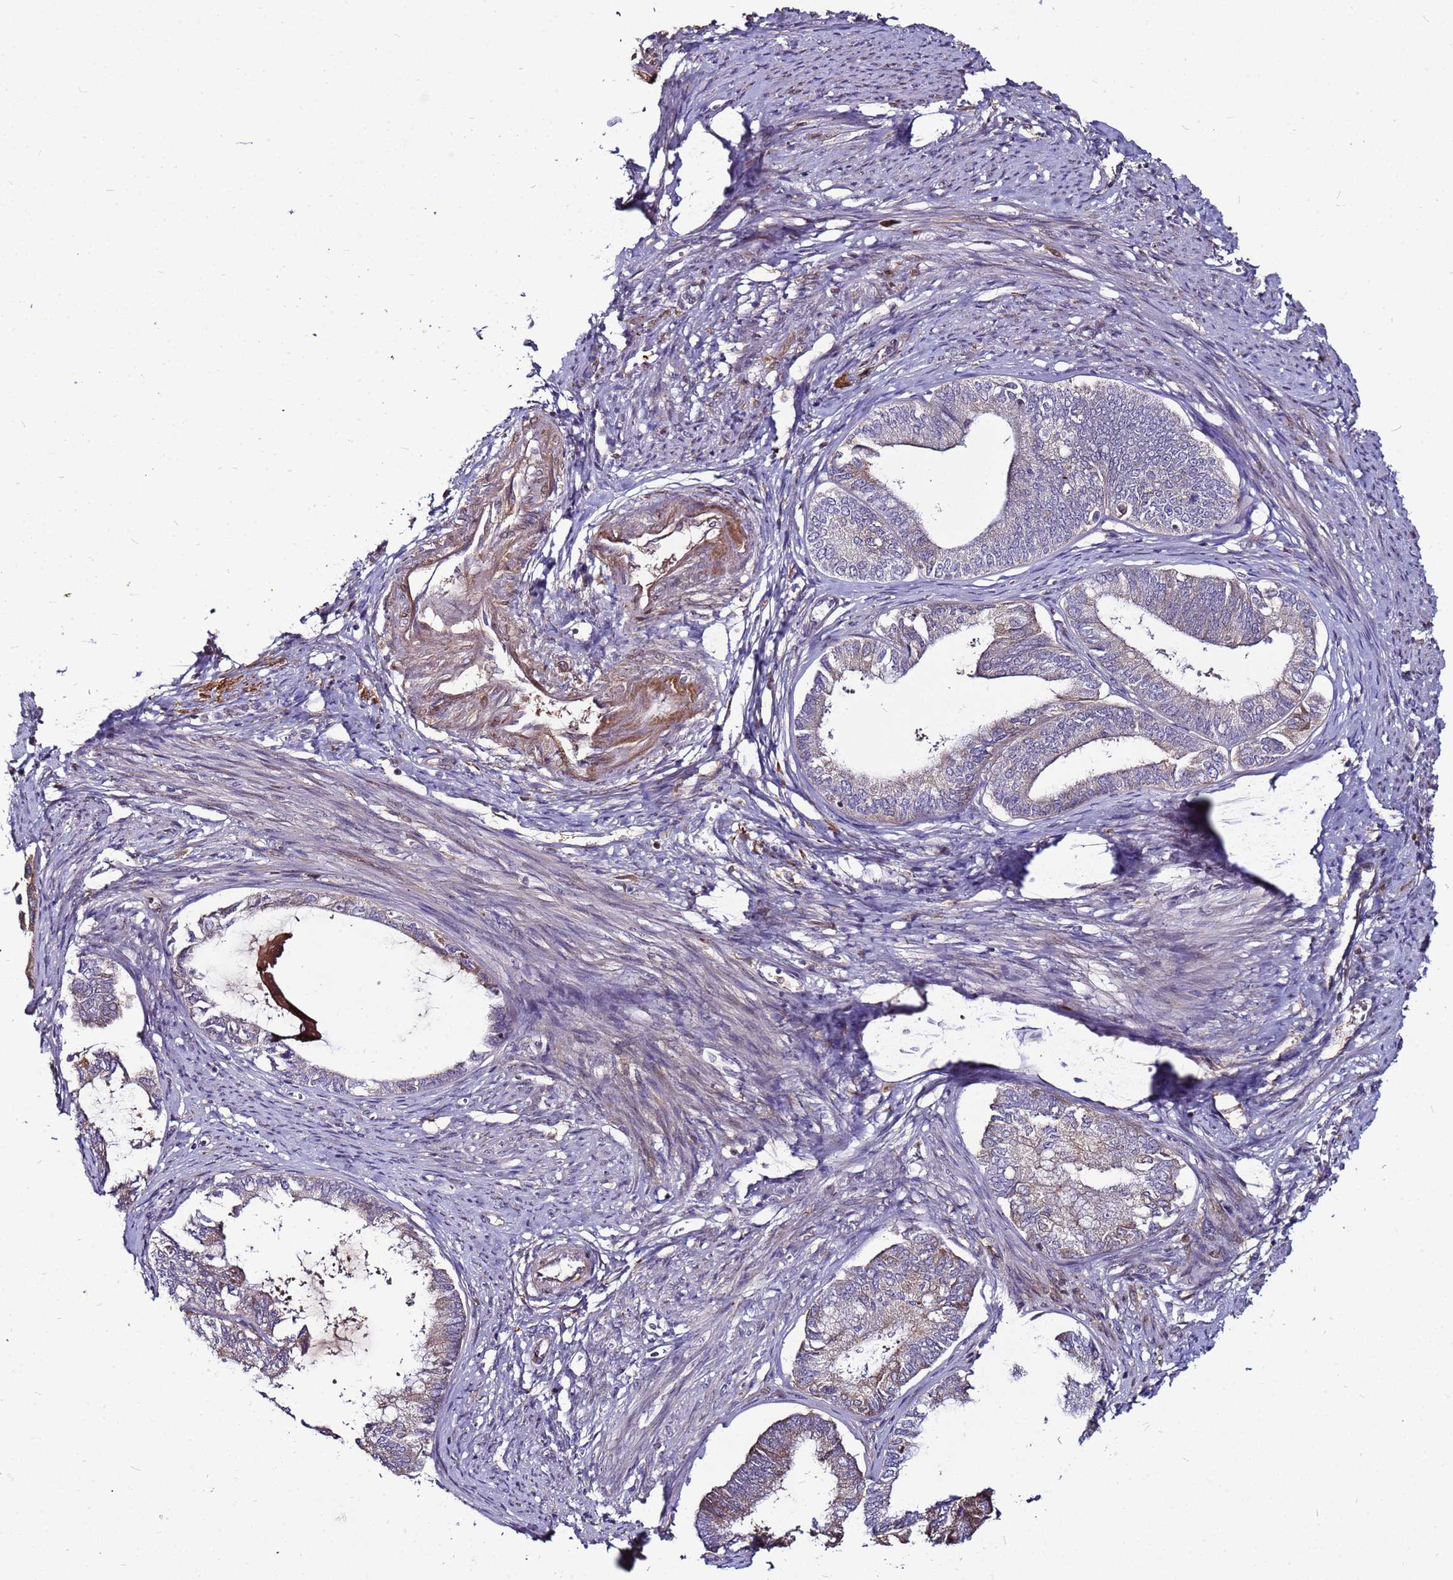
{"staining": {"intensity": "weak", "quantity": "25%-75%", "location": "cytoplasmic/membranous"}, "tissue": "endometrial cancer", "cell_type": "Tumor cells", "image_type": "cancer", "snomed": [{"axis": "morphology", "description": "Adenocarcinoma, NOS"}, {"axis": "topography", "description": "Endometrium"}], "caption": "A low amount of weak cytoplasmic/membranous staining is appreciated in approximately 25%-75% of tumor cells in endometrial adenocarcinoma tissue. The protein of interest is stained brown, and the nuclei are stained in blue (DAB IHC with brightfield microscopy, high magnification).", "gene": "CCDC71", "patient": {"sex": "female", "age": 86}}